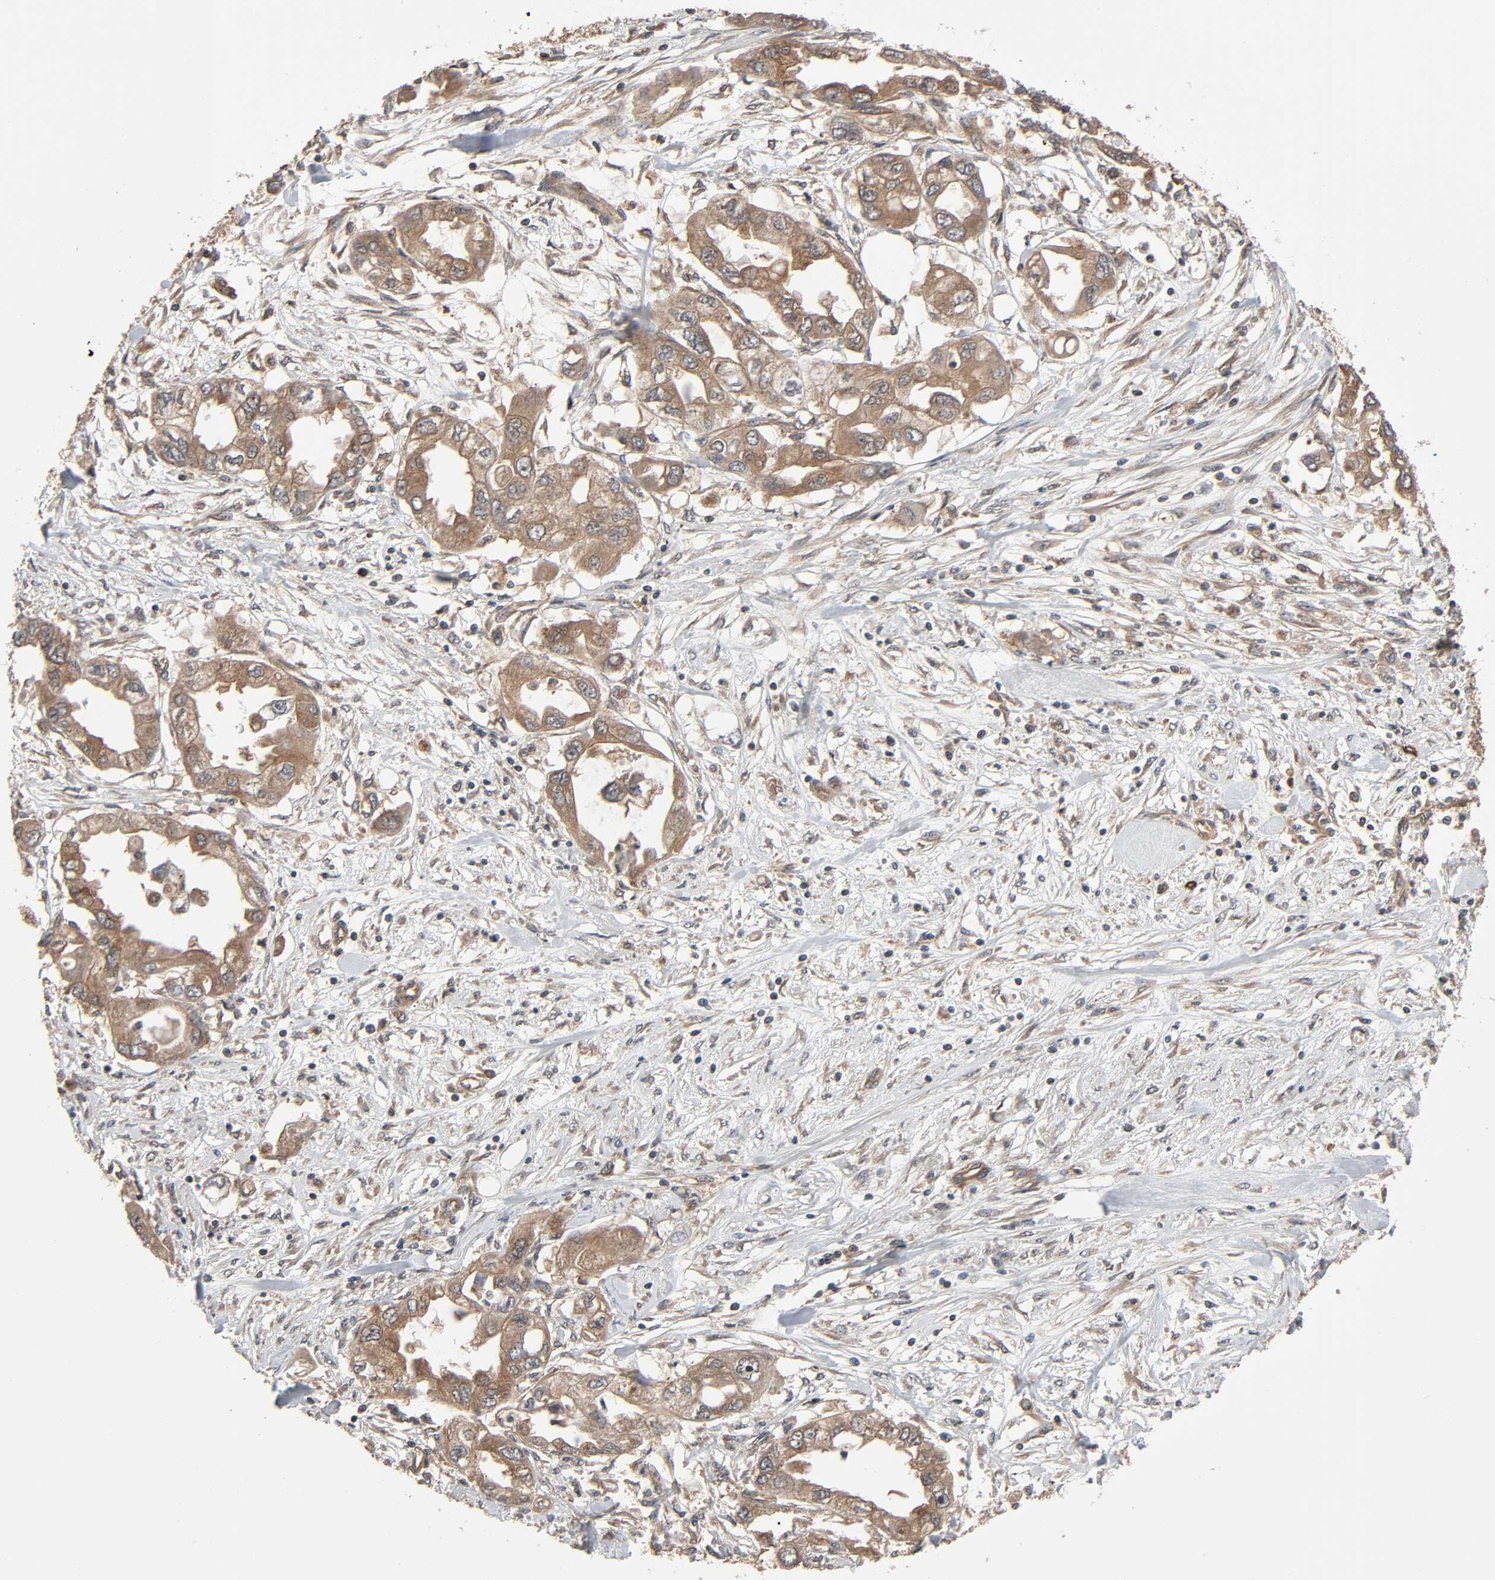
{"staining": {"intensity": "moderate", "quantity": ">75%", "location": "cytoplasmic/membranous"}, "tissue": "endometrial cancer", "cell_type": "Tumor cells", "image_type": "cancer", "snomed": [{"axis": "morphology", "description": "Adenocarcinoma, NOS"}, {"axis": "topography", "description": "Endometrium"}], "caption": "Human endometrial cancer (adenocarcinoma) stained with a protein marker reveals moderate staining in tumor cells.", "gene": "PPP2R1B", "patient": {"sex": "female", "age": 67}}